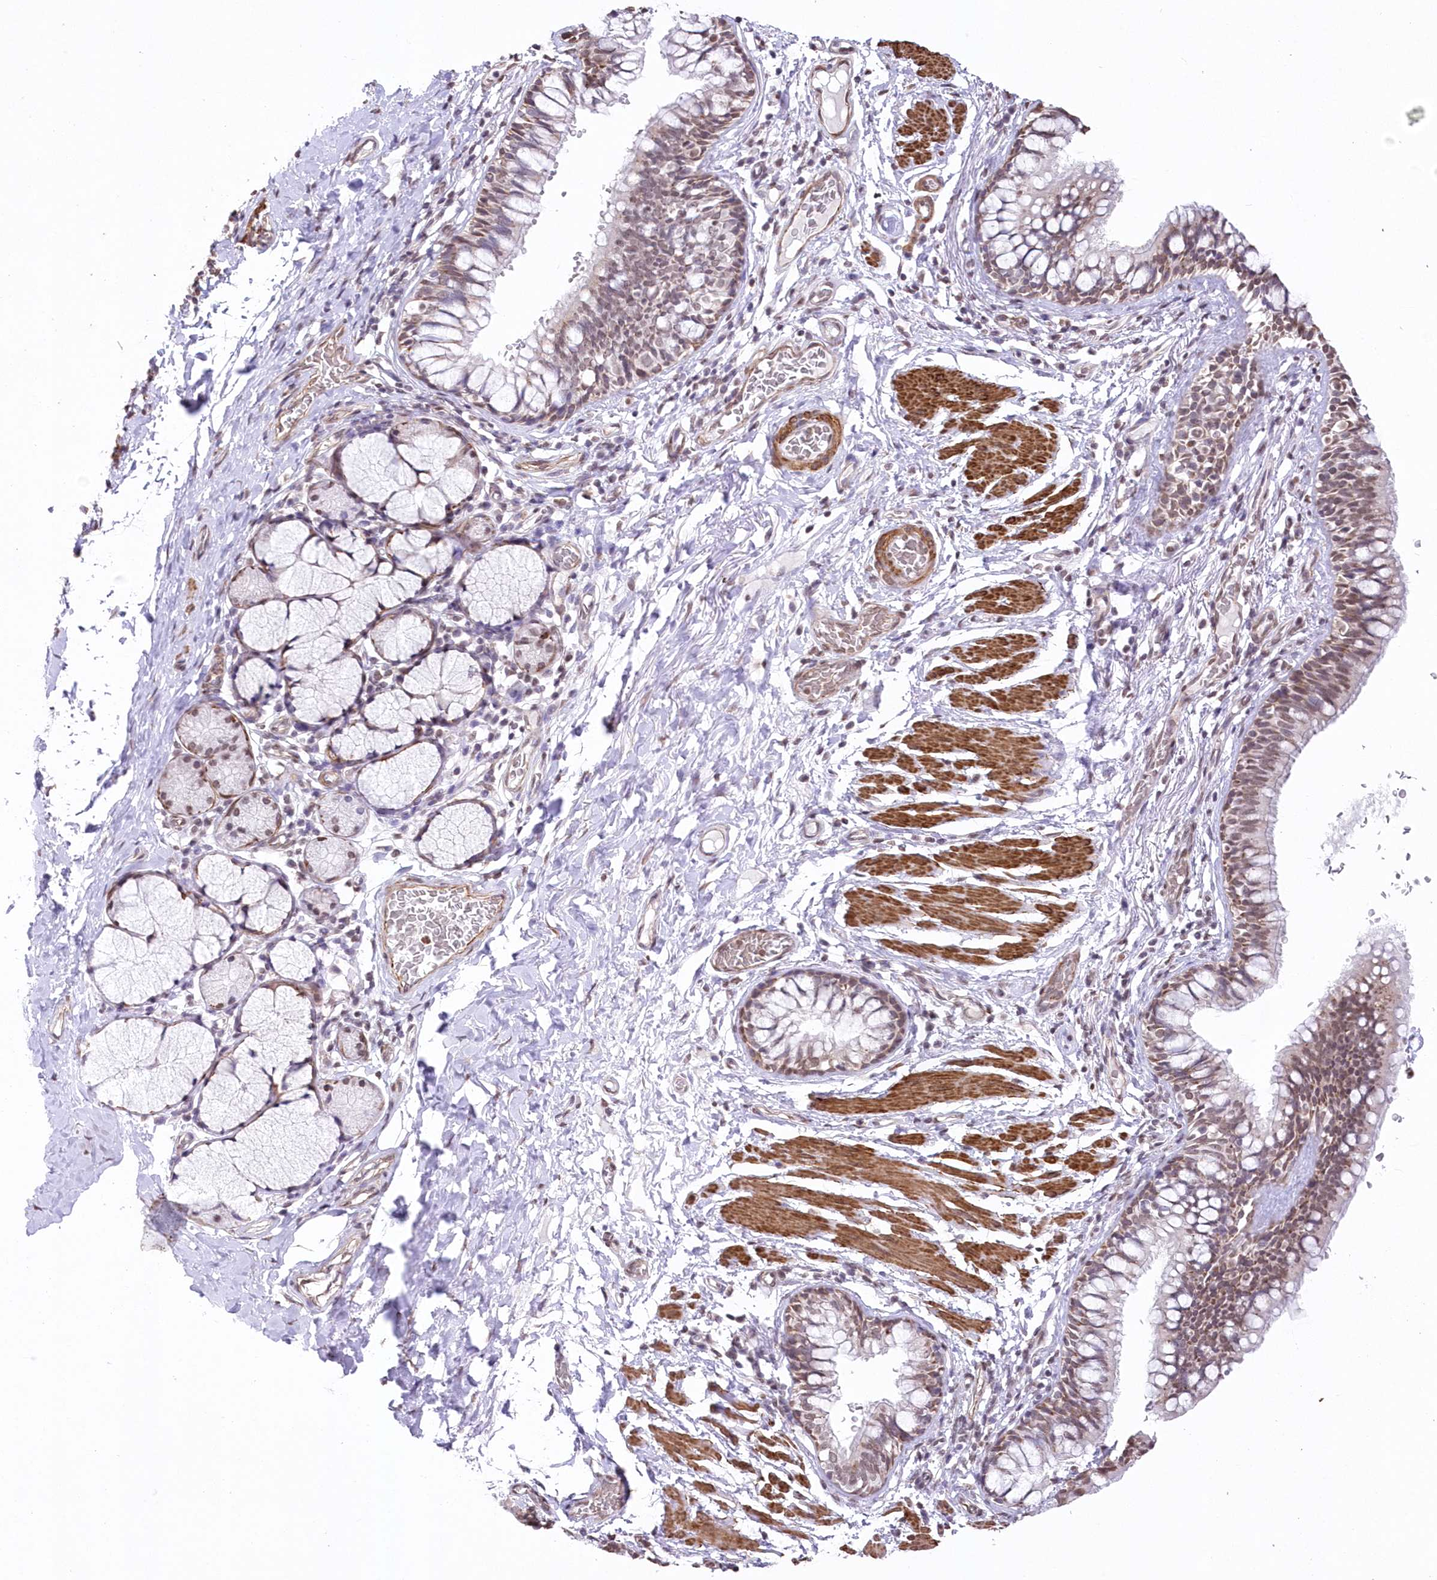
{"staining": {"intensity": "moderate", "quantity": "<25%", "location": "cytoplasmic/membranous,nuclear"}, "tissue": "bronchus", "cell_type": "Respiratory epithelial cells", "image_type": "normal", "snomed": [{"axis": "morphology", "description": "Normal tissue, NOS"}, {"axis": "topography", "description": "Cartilage tissue"}, {"axis": "topography", "description": "Bronchus"}], "caption": "Approximately <25% of respiratory epithelial cells in benign bronchus demonstrate moderate cytoplasmic/membranous,nuclear protein expression as visualized by brown immunohistochemical staining.", "gene": "ENSG00000275740", "patient": {"sex": "female", "age": 36}}